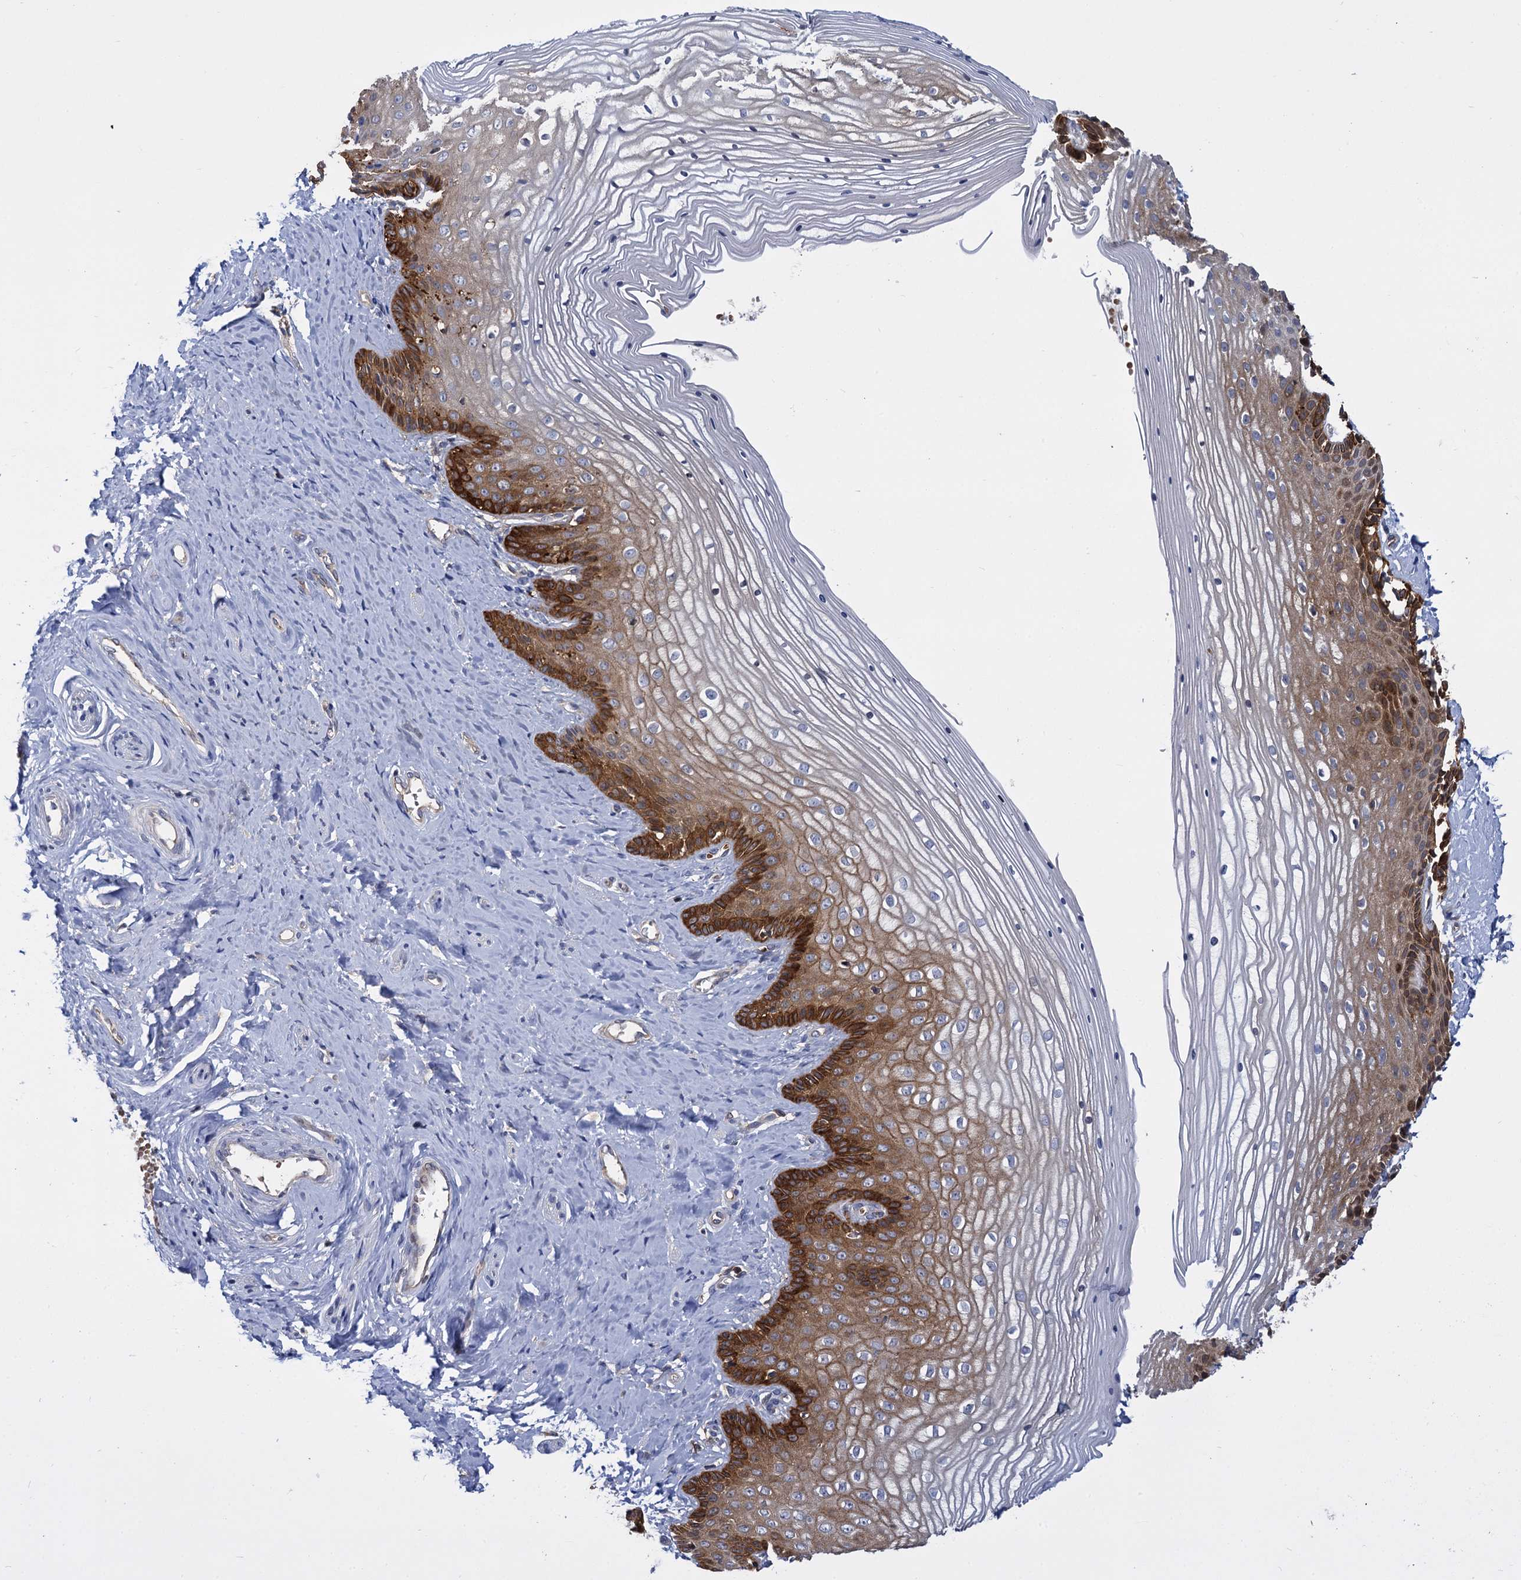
{"staining": {"intensity": "strong", "quantity": "<25%", "location": "cytoplasmic/membranous"}, "tissue": "vagina", "cell_type": "Squamous epithelial cells", "image_type": "normal", "snomed": [{"axis": "morphology", "description": "Normal tissue, NOS"}, {"axis": "topography", "description": "Vagina"}, {"axis": "topography", "description": "Cervix"}], "caption": "IHC of benign vagina exhibits medium levels of strong cytoplasmic/membranous staining in approximately <25% of squamous epithelial cells.", "gene": "GCLC", "patient": {"sex": "female", "age": 40}}